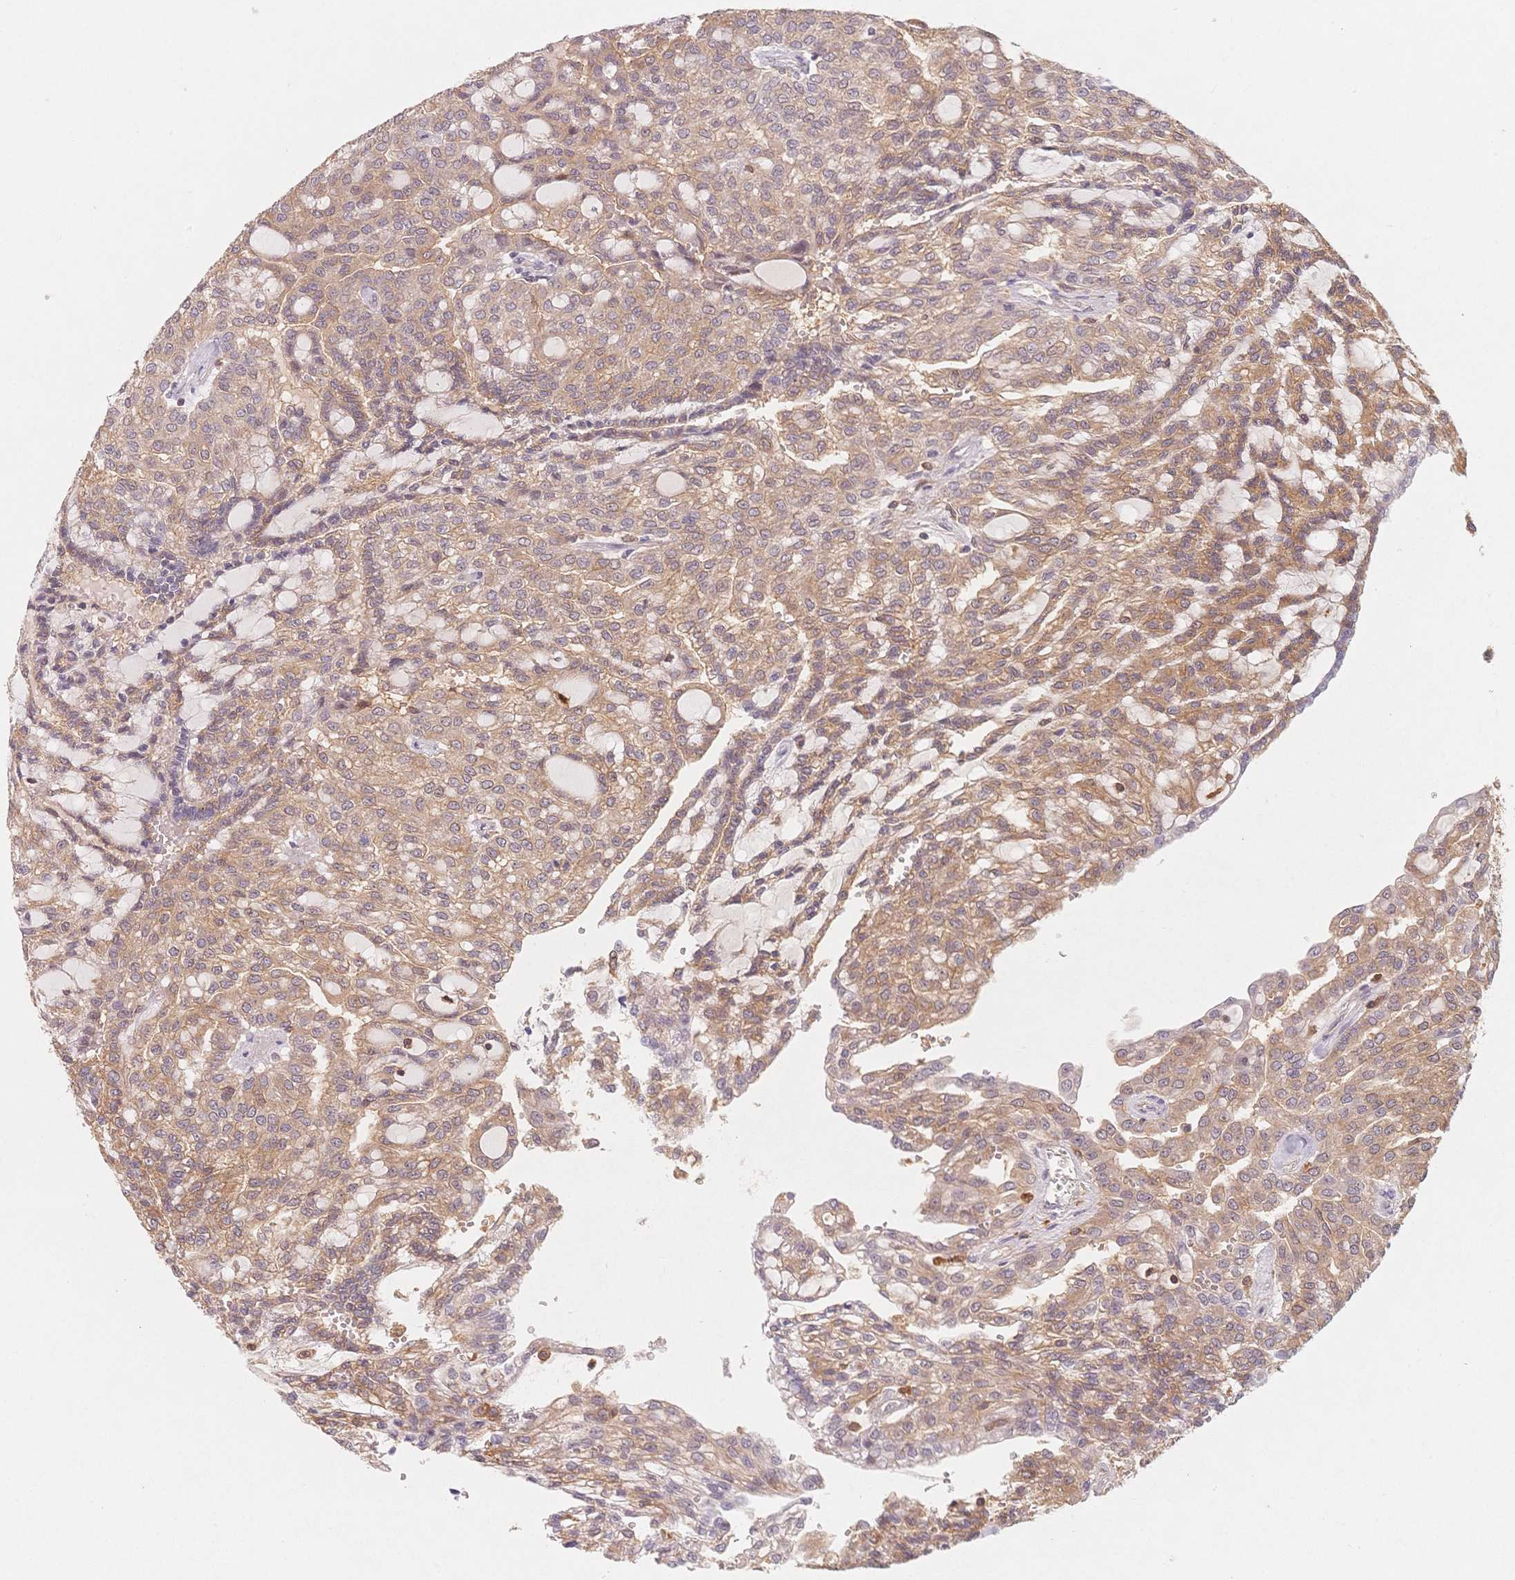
{"staining": {"intensity": "moderate", "quantity": ">75%", "location": "cytoplasmic/membranous"}, "tissue": "renal cancer", "cell_type": "Tumor cells", "image_type": "cancer", "snomed": [{"axis": "morphology", "description": "Adenocarcinoma, NOS"}, {"axis": "topography", "description": "Kidney"}], "caption": "Protein expression analysis of human renal cancer (adenocarcinoma) reveals moderate cytoplasmic/membranous positivity in approximately >75% of tumor cells.", "gene": "C12orf75", "patient": {"sex": "male", "age": 63}}